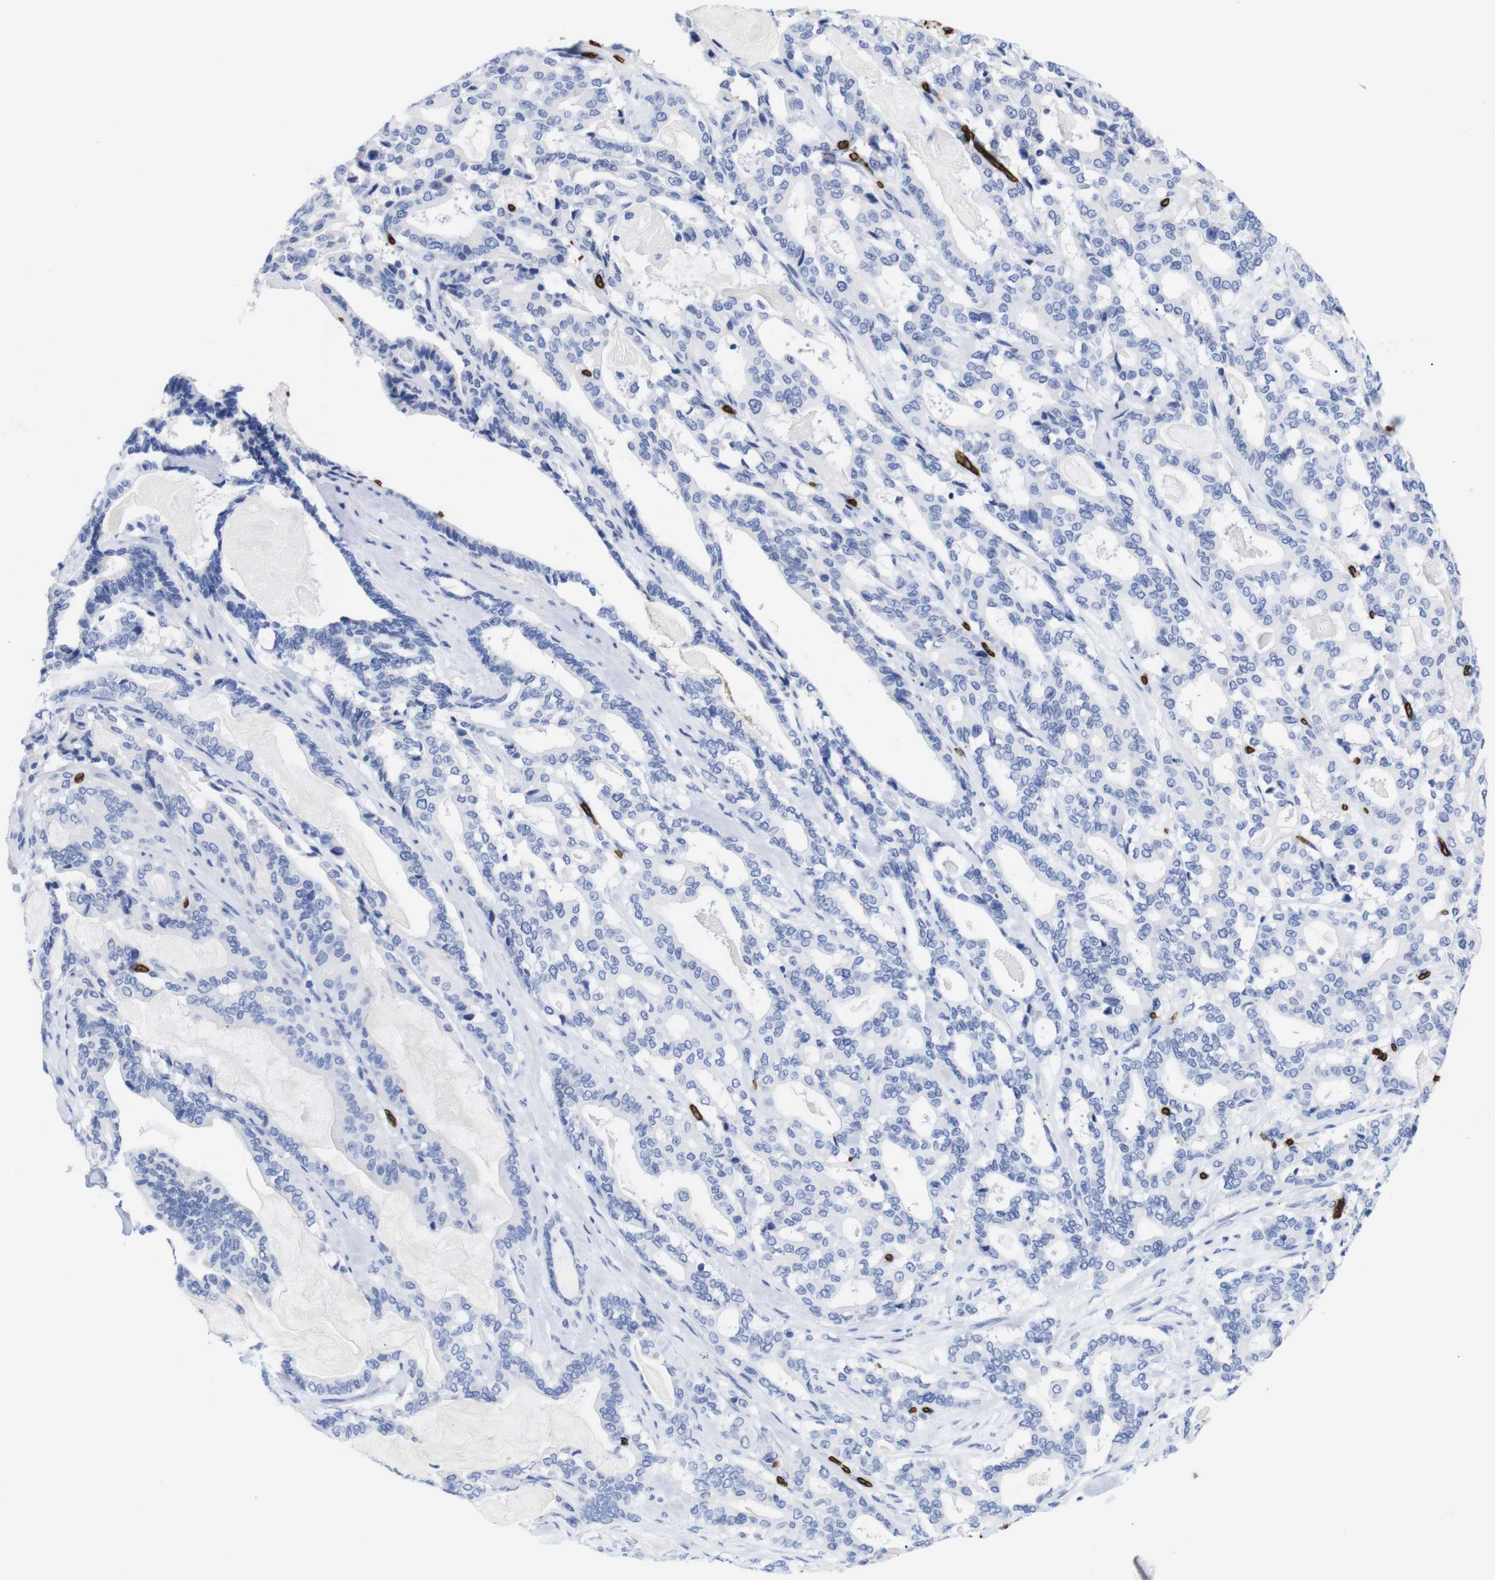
{"staining": {"intensity": "negative", "quantity": "none", "location": "none"}, "tissue": "pancreatic cancer", "cell_type": "Tumor cells", "image_type": "cancer", "snomed": [{"axis": "morphology", "description": "Adenocarcinoma, NOS"}, {"axis": "topography", "description": "Pancreas"}], "caption": "Immunohistochemistry histopathology image of neoplastic tissue: human adenocarcinoma (pancreatic) stained with DAB (3,3'-diaminobenzidine) exhibits no significant protein positivity in tumor cells. (IHC, brightfield microscopy, high magnification).", "gene": "S1PR2", "patient": {"sex": "male", "age": 63}}